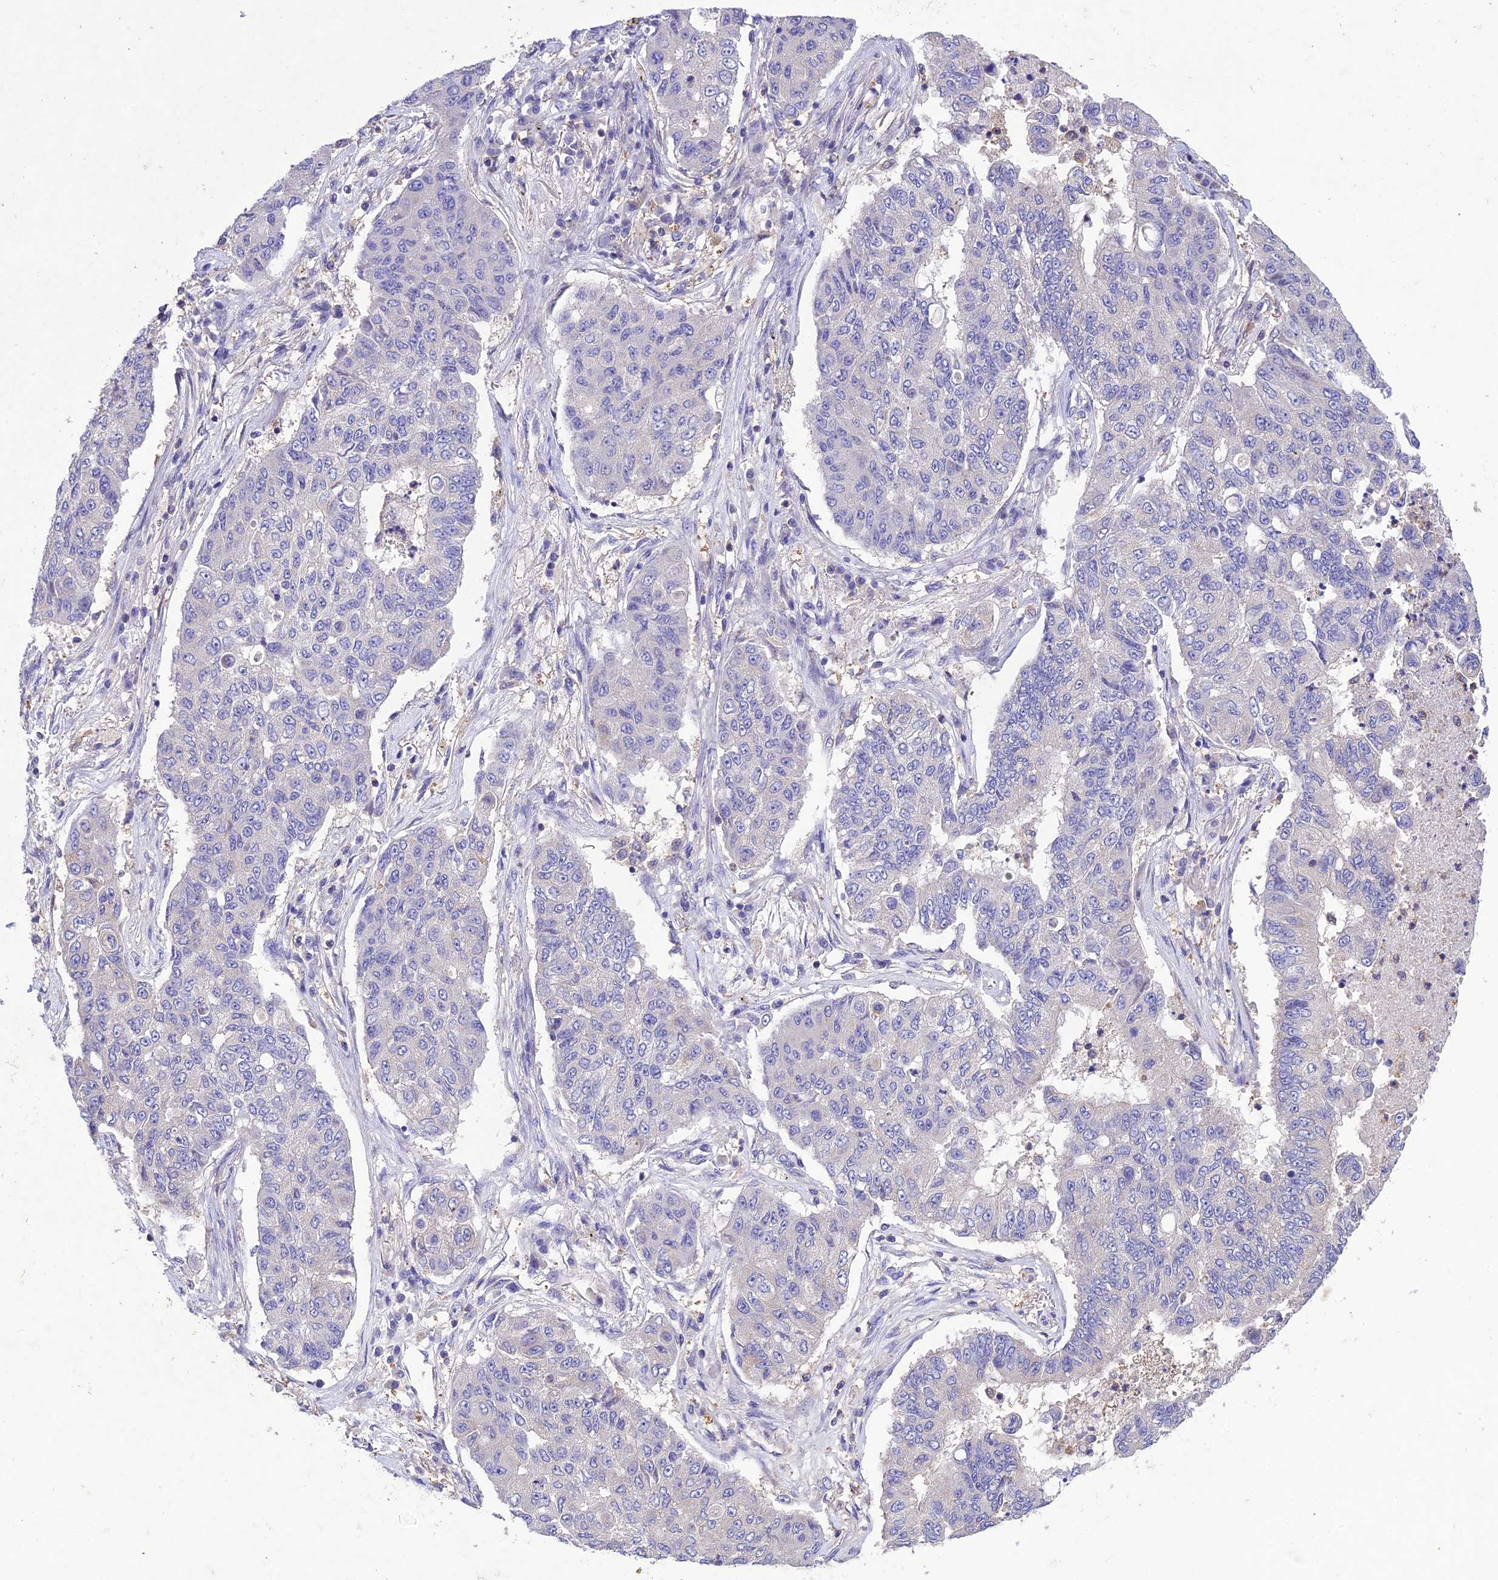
{"staining": {"intensity": "negative", "quantity": "none", "location": "none"}, "tissue": "lung cancer", "cell_type": "Tumor cells", "image_type": "cancer", "snomed": [{"axis": "morphology", "description": "Squamous cell carcinoma, NOS"}, {"axis": "topography", "description": "Lung"}], "caption": "There is no significant staining in tumor cells of lung cancer (squamous cell carcinoma). Brightfield microscopy of immunohistochemistry stained with DAB (3,3'-diaminobenzidine) (brown) and hematoxylin (blue), captured at high magnification.", "gene": "SNX24", "patient": {"sex": "male", "age": 74}}